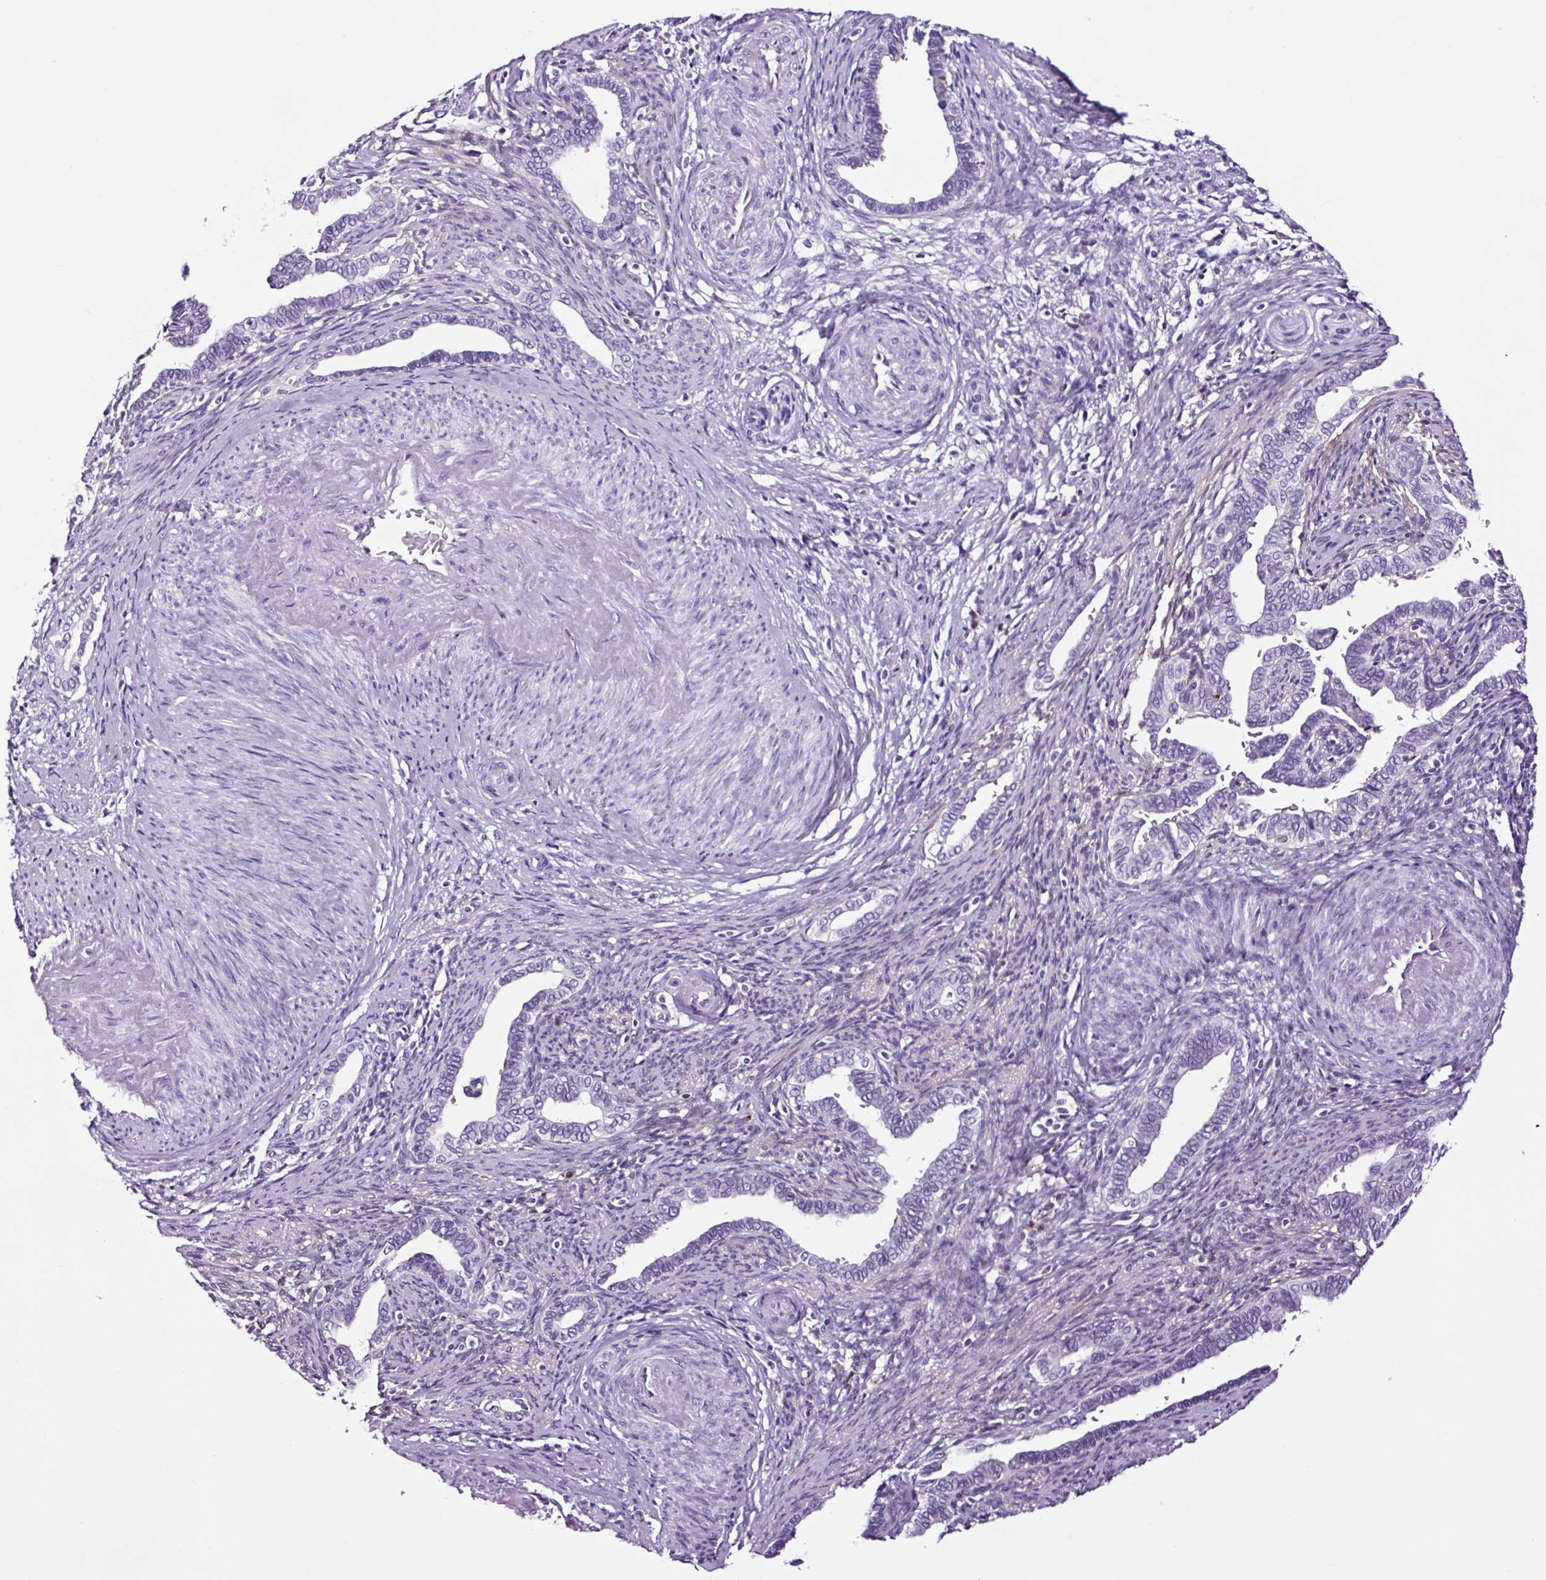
{"staining": {"intensity": "negative", "quantity": "none", "location": "none"}, "tissue": "cervical cancer", "cell_type": "Tumor cells", "image_type": "cancer", "snomed": [{"axis": "morphology", "description": "Adenocarcinoma, NOS"}, {"axis": "morphology", "description": "Adenocarcinoma, Low grade"}, {"axis": "topography", "description": "Cervix"}], "caption": "The photomicrograph displays no significant positivity in tumor cells of adenocarcinoma (cervical).", "gene": "TAFA3", "patient": {"sex": "female", "age": 35}}